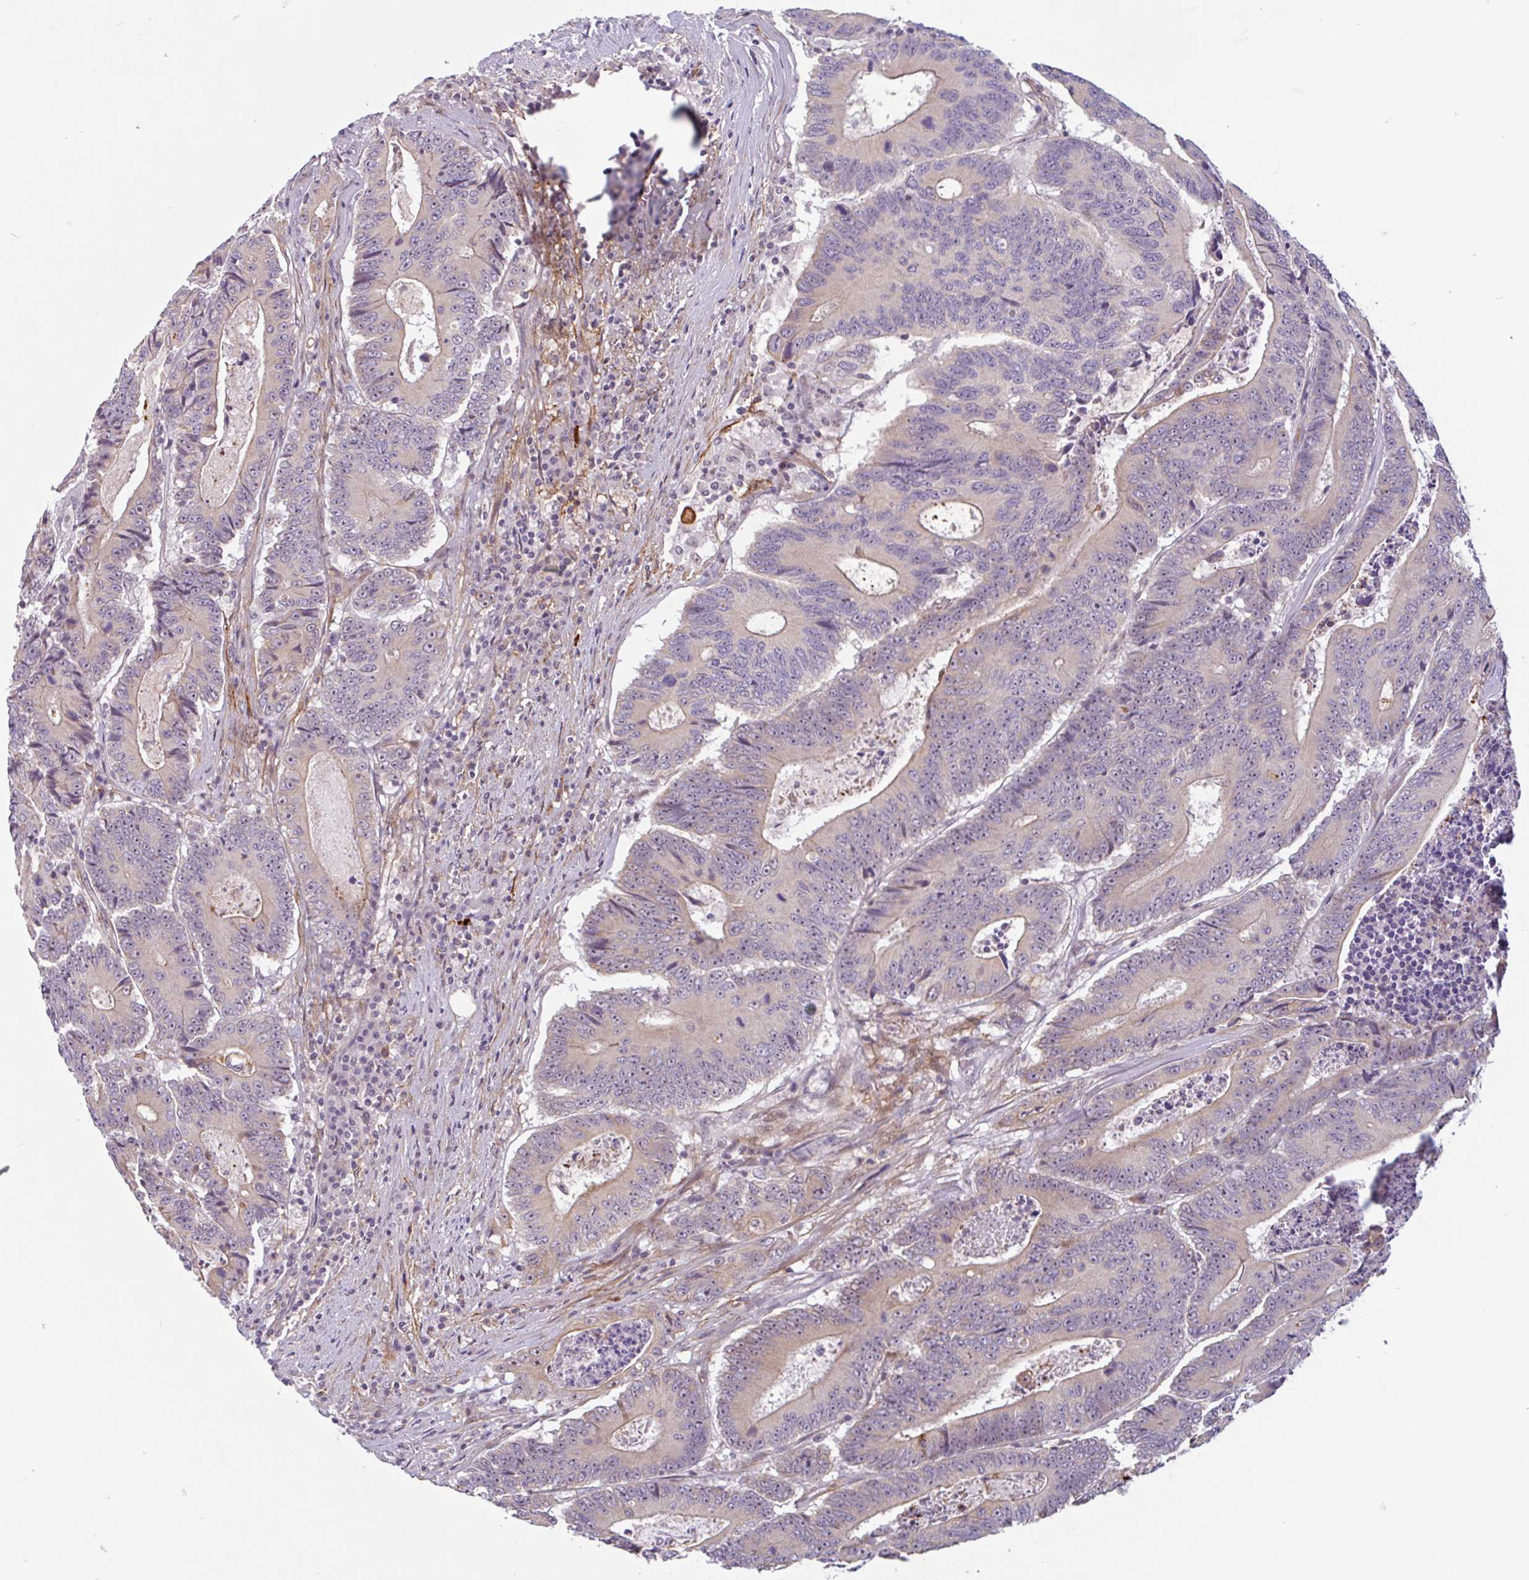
{"staining": {"intensity": "weak", "quantity": "25%-75%", "location": "cytoplasmic/membranous"}, "tissue": "colorectal cancer", "cell_type": "Tumor cells", "image_type": "cancer", "snomed": [{"axis": "morphology", "description": "Adenocarcinoma, NOS"}, {"axis": "topography", "description": "Colon"}], "caption": "A high-resolution micrograph shows immunohistochemistry staining of colorectal adenocarcinoma, which reveals weak cytoplasmic/membranous expression in approximately 25%-75% of tumor cells.", "gene": "TMEM119", "patient": {"sex": "male", "age": 83}}